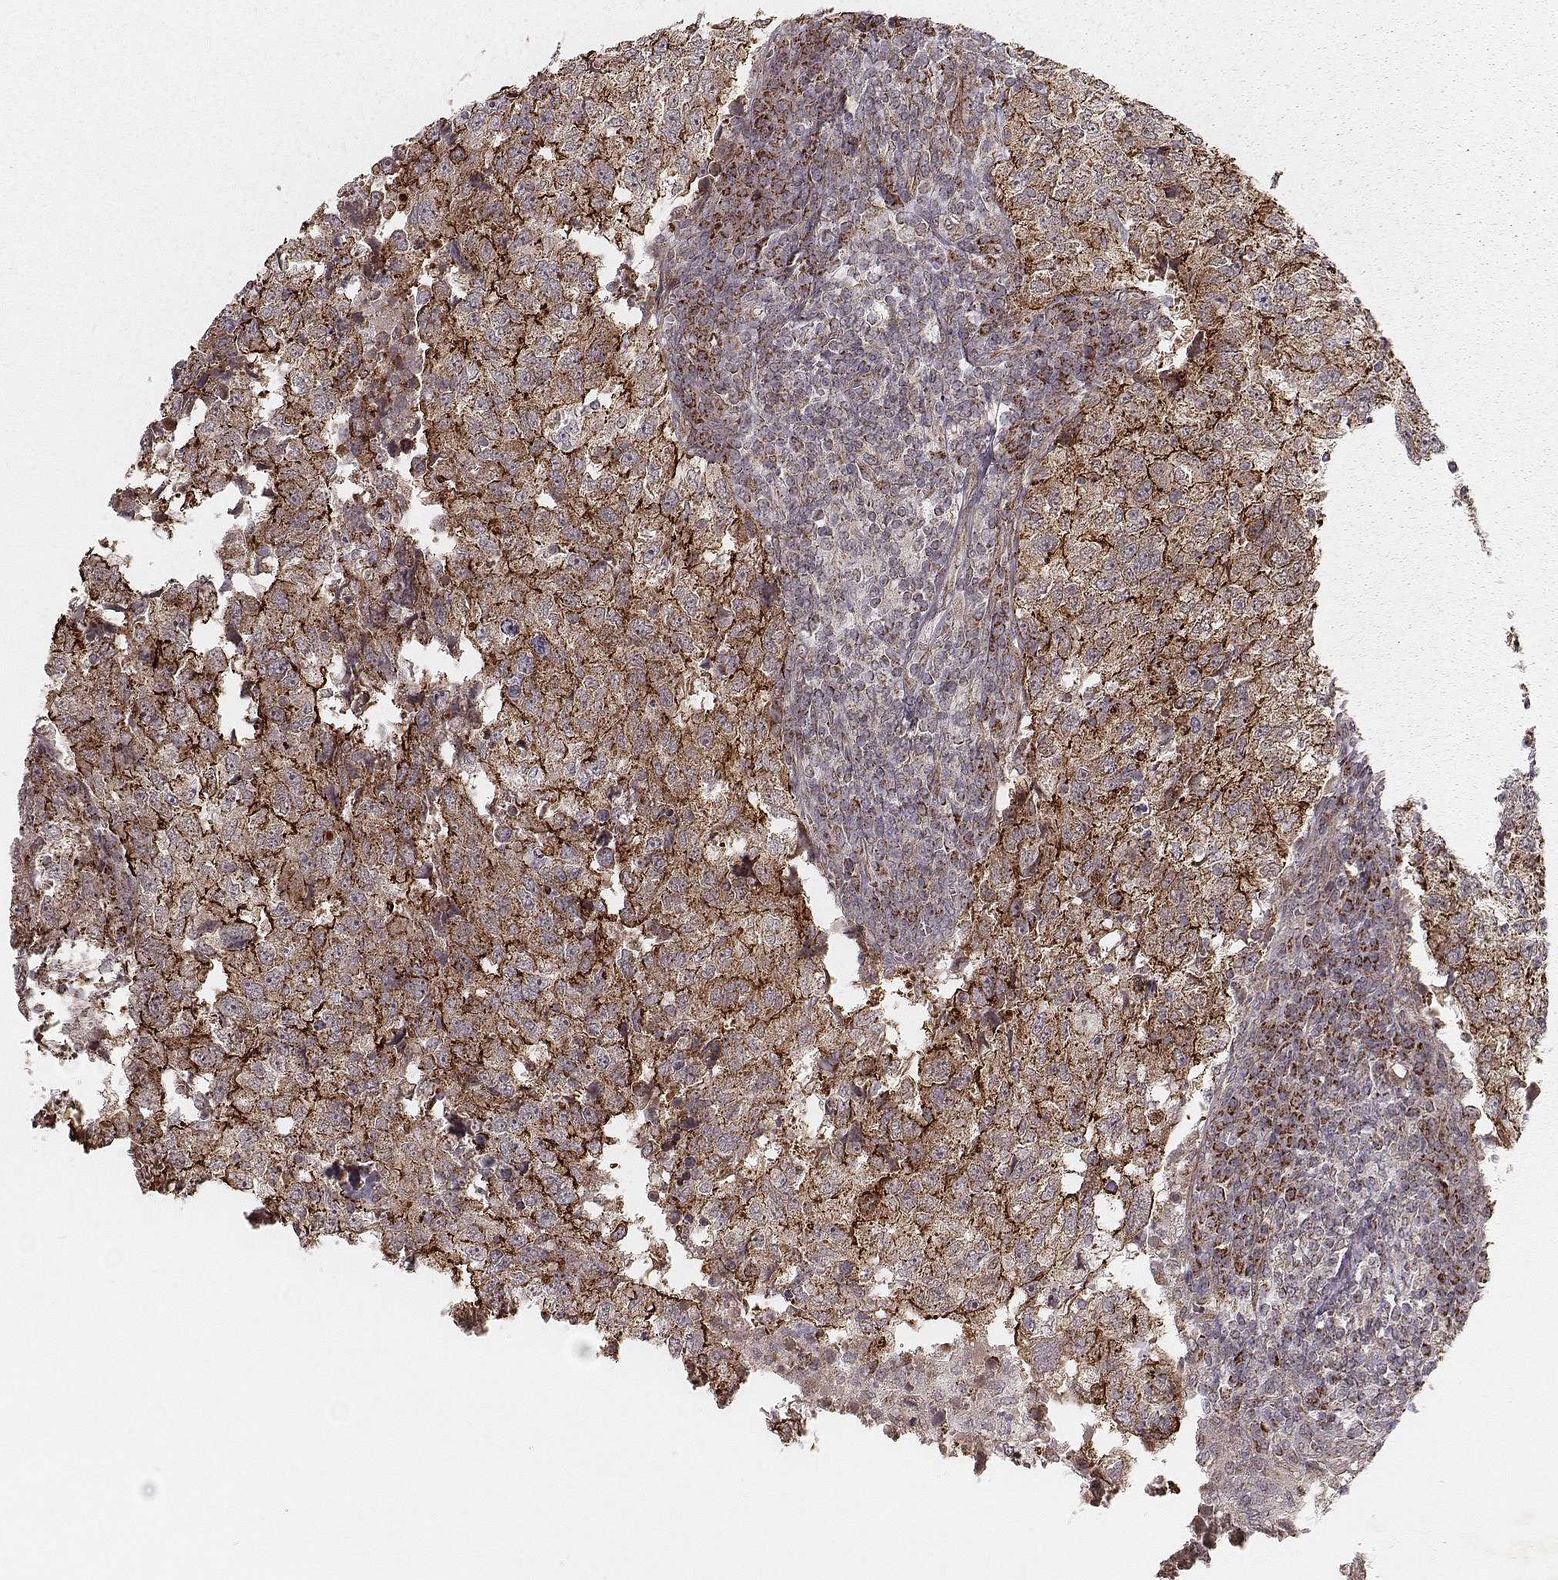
{"staining": {"intensity": "moderate", "quantity": ">75%", "location": "cytoplasmic/membranous"}, "tissue": "breast cancer", "cell_type": "Tumor cells", "image_type": "cancer", "snomed": [{"axis": "morphology", "description": "Duct carcinoma"}, {"axis": "topography", "description": "Breast"}], "caption": "An image of breast cancer stained for a protein exhibits moderate cytoplasmic/membranous brown staining in tumor cells.", "gene": "NDUFA7", "patient": {"sex": "female", "age": 30}}